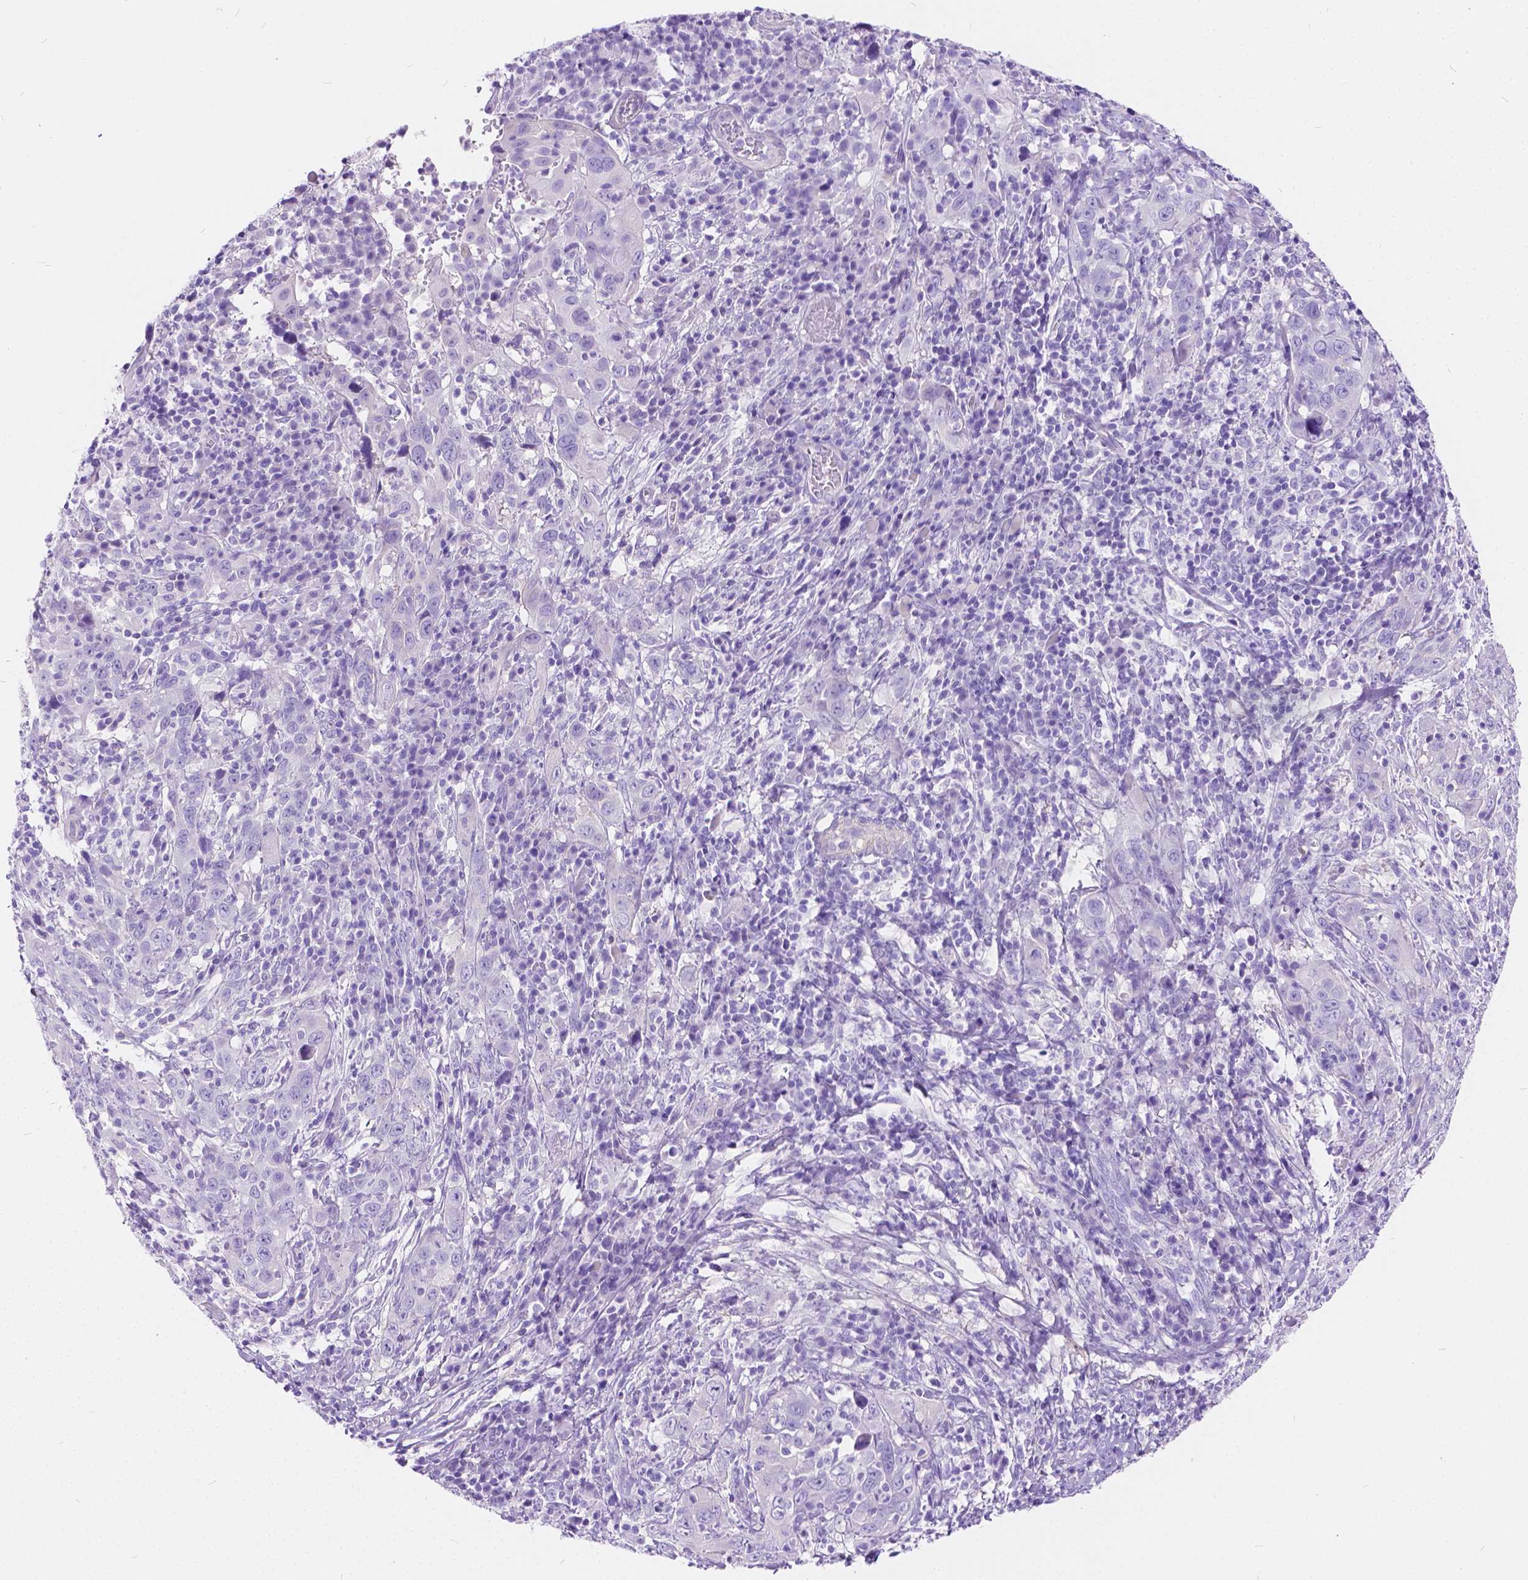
{"staining": {"intensity": "negative", "quantity": "none", "location": "none"}, "tissue": "cervical cancer", "cell_type": "Tumor cells", "image_type": "cancer", "snomed": [{"axis": "morphology", "description": "Squamous cell carcinoma, NOS"}, {"axis": "topography", "description": "Cervix"}], "caption": "Immunohistochemistry photomicrograph of cervical squamous cell carcinoma stained for a protein (brown), which demonstrates no staining in tumor cells.", "gene": "CHRM1", "patient": {"sex": "female", "age": 46}}